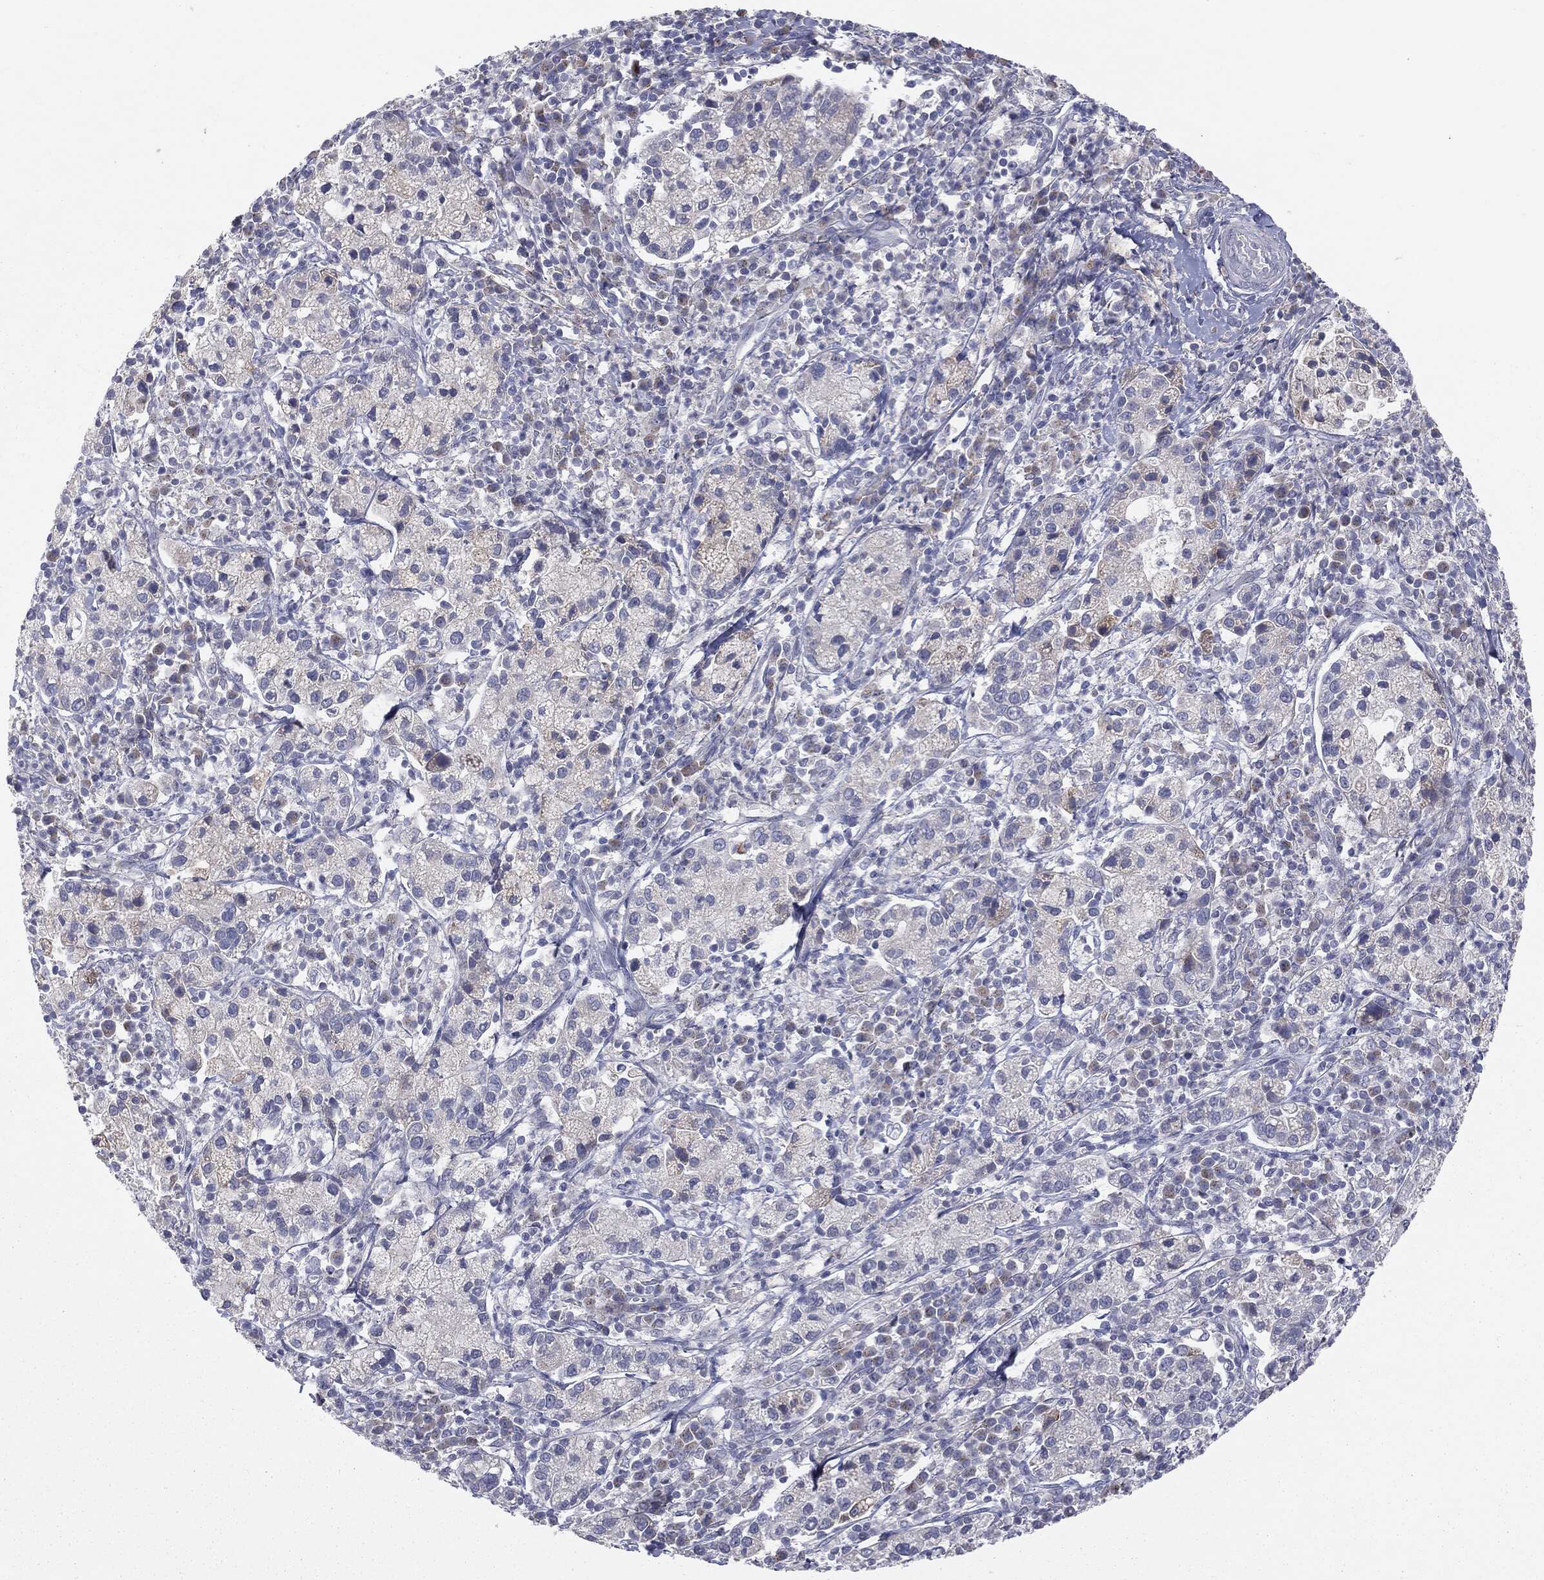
{"staining": {"intensity": "negative", "quantity": "none", "location": "none"}, "tissue": "cervical cancer", "cell_type": "Tumor cells", "image_type": "cancer", "snomed": [{"axis": "morphology", "description": "Normal tissue, NOS"}, {"axis": "morphology", "description": "Adenocarcinoma, NOS"}, {"axis": "topography", "description": "Cervix"}], "caption": "High power microscopy photomicrograph of an IHC histopathology image of cervical adenocarcinoma, revealing no significant expression in tumor cells. Nuclei are stained in blue.", "gene": "KRT5", "patient": {"sex": "female", "age": 44}}